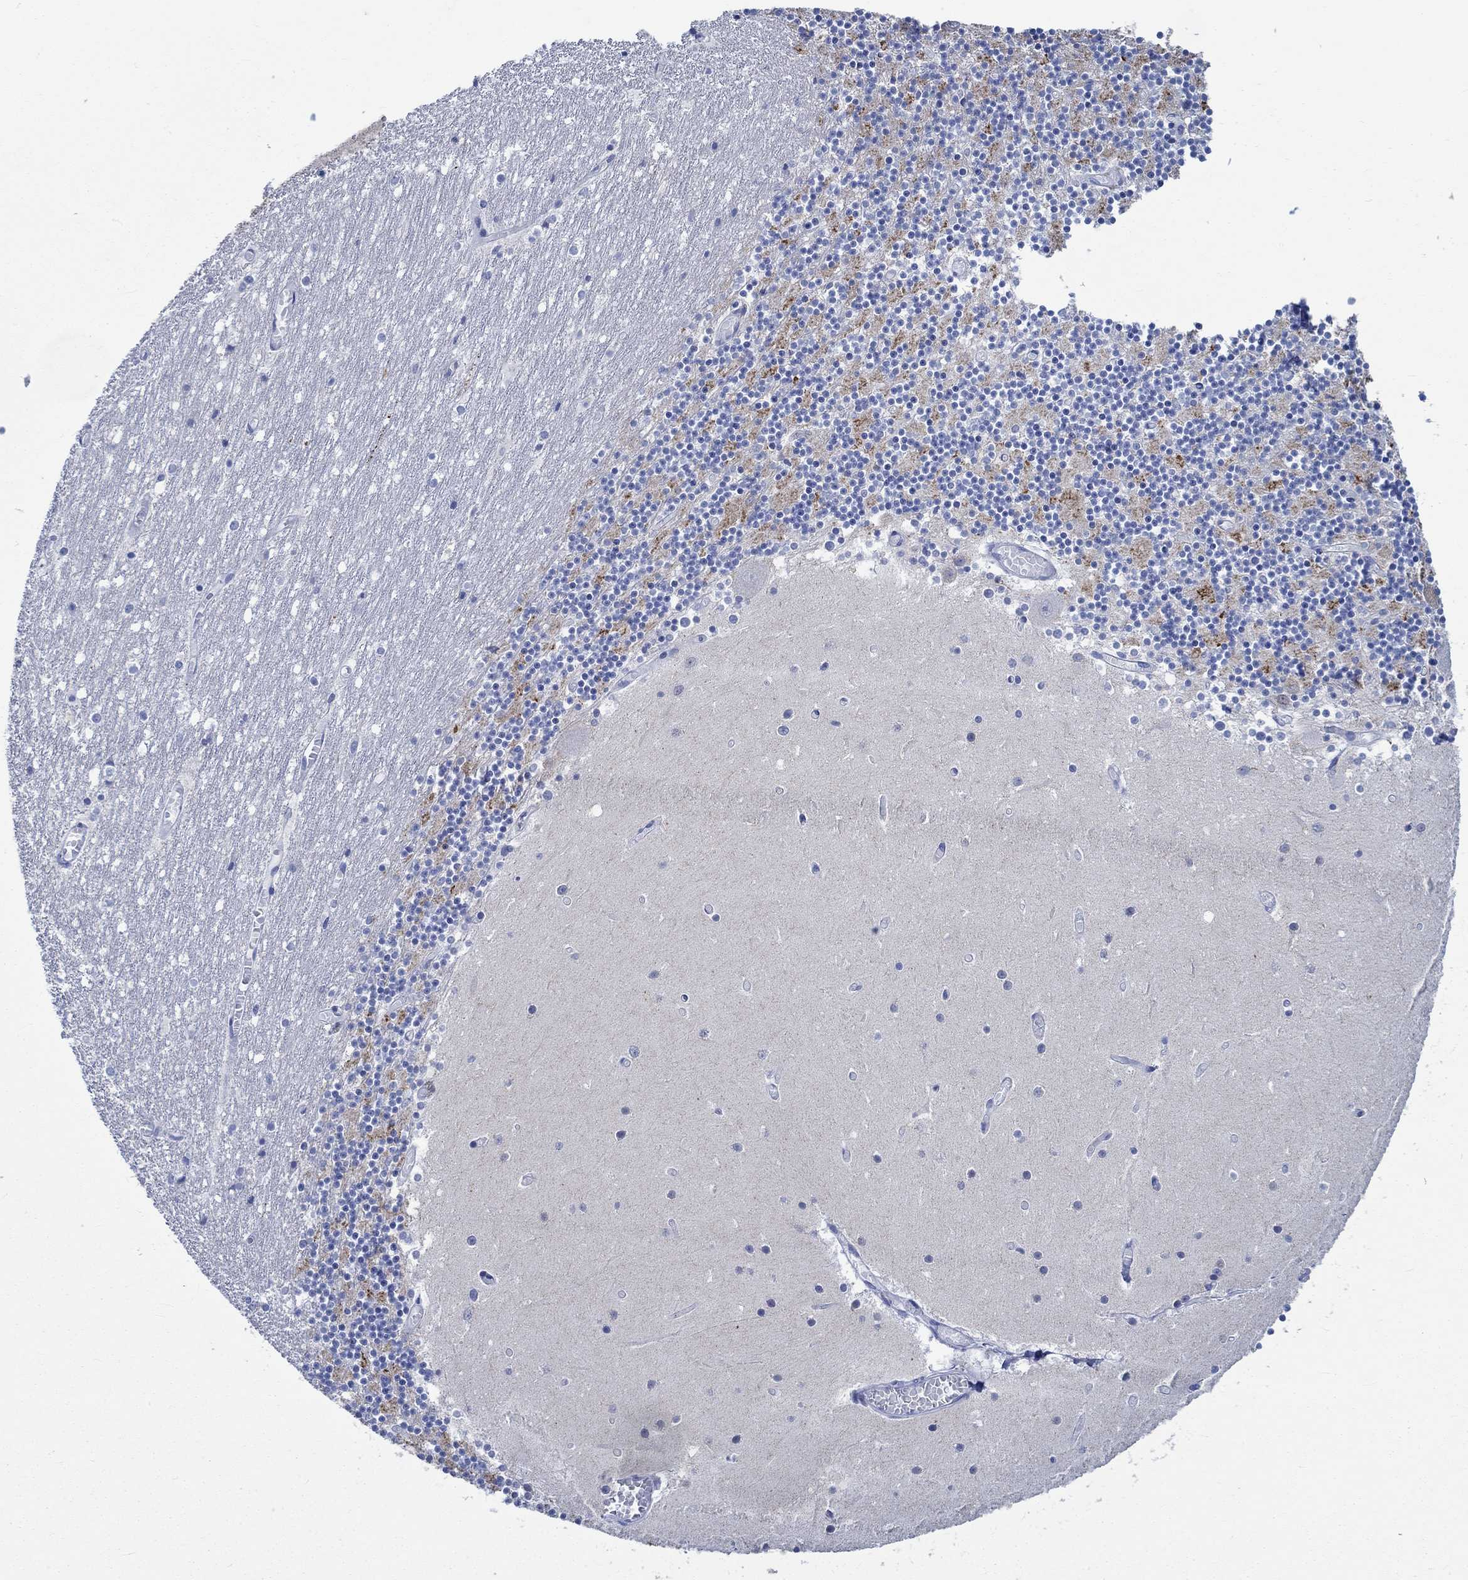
{"staining": {"intensity": "negative", "quantity": "none", "location": "none"}, "tissue": "cerebellum", "cell_type": "Cells in granular layer", "image_type": "normal", "snomed": [{"axis": "morphology", "description": "Normal tissue, NOS"}, {"axis": "topography", "description": "Cerebellum"}], "caption": "The immunohistochemistry photomicrograph has no significant positivity in cells in granular layer of cerebellum. (Brightfield microscopy of DAB (3,3'-diaminobenzidine) IHC at high magnification).", "gene": "PTPRN2", "patient": {"sex": "female", "age": 28}}